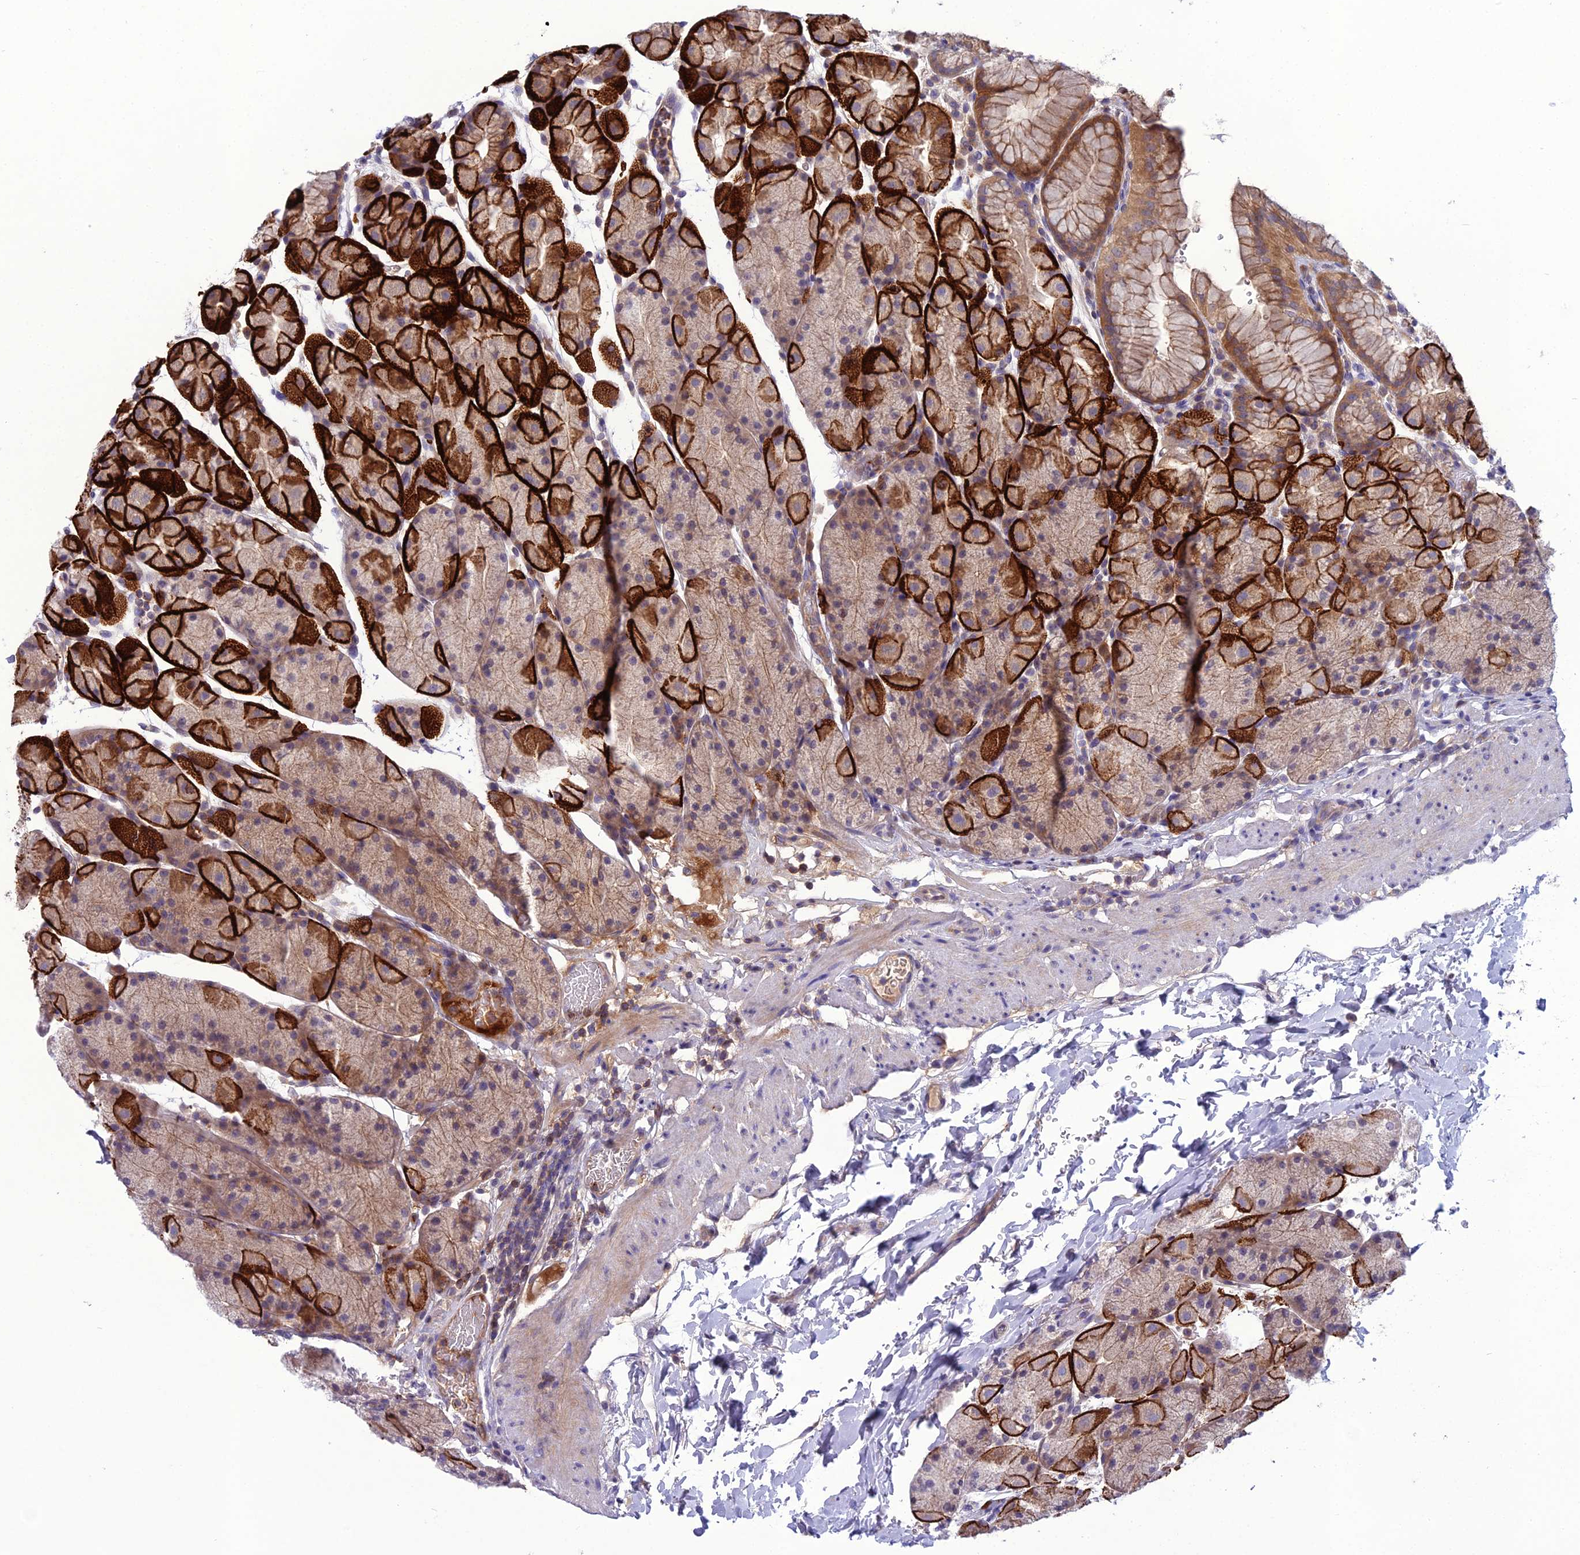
{"staining": {"intensity": "strong", "quantity": ">75%", "location": "cytoplasmic/membranous"}, "tissue": "stomach", "cell_type": "Glandular cells", "image_type": "normal", "snomed": [{"axis": "morphology", "description": "Normal tissue, NOS"}, {"axis": "topography", "description": "Stomach, upper"}, {"axis": "topography", "description": "Stomach, lower"}], "caption": "The immunohistochemical stain labels strong cytoplasmic/membranous expression in glandular cells of benign stomach.", "gene": "GDF6", "patient": {"sex": "male", "age": 67}}